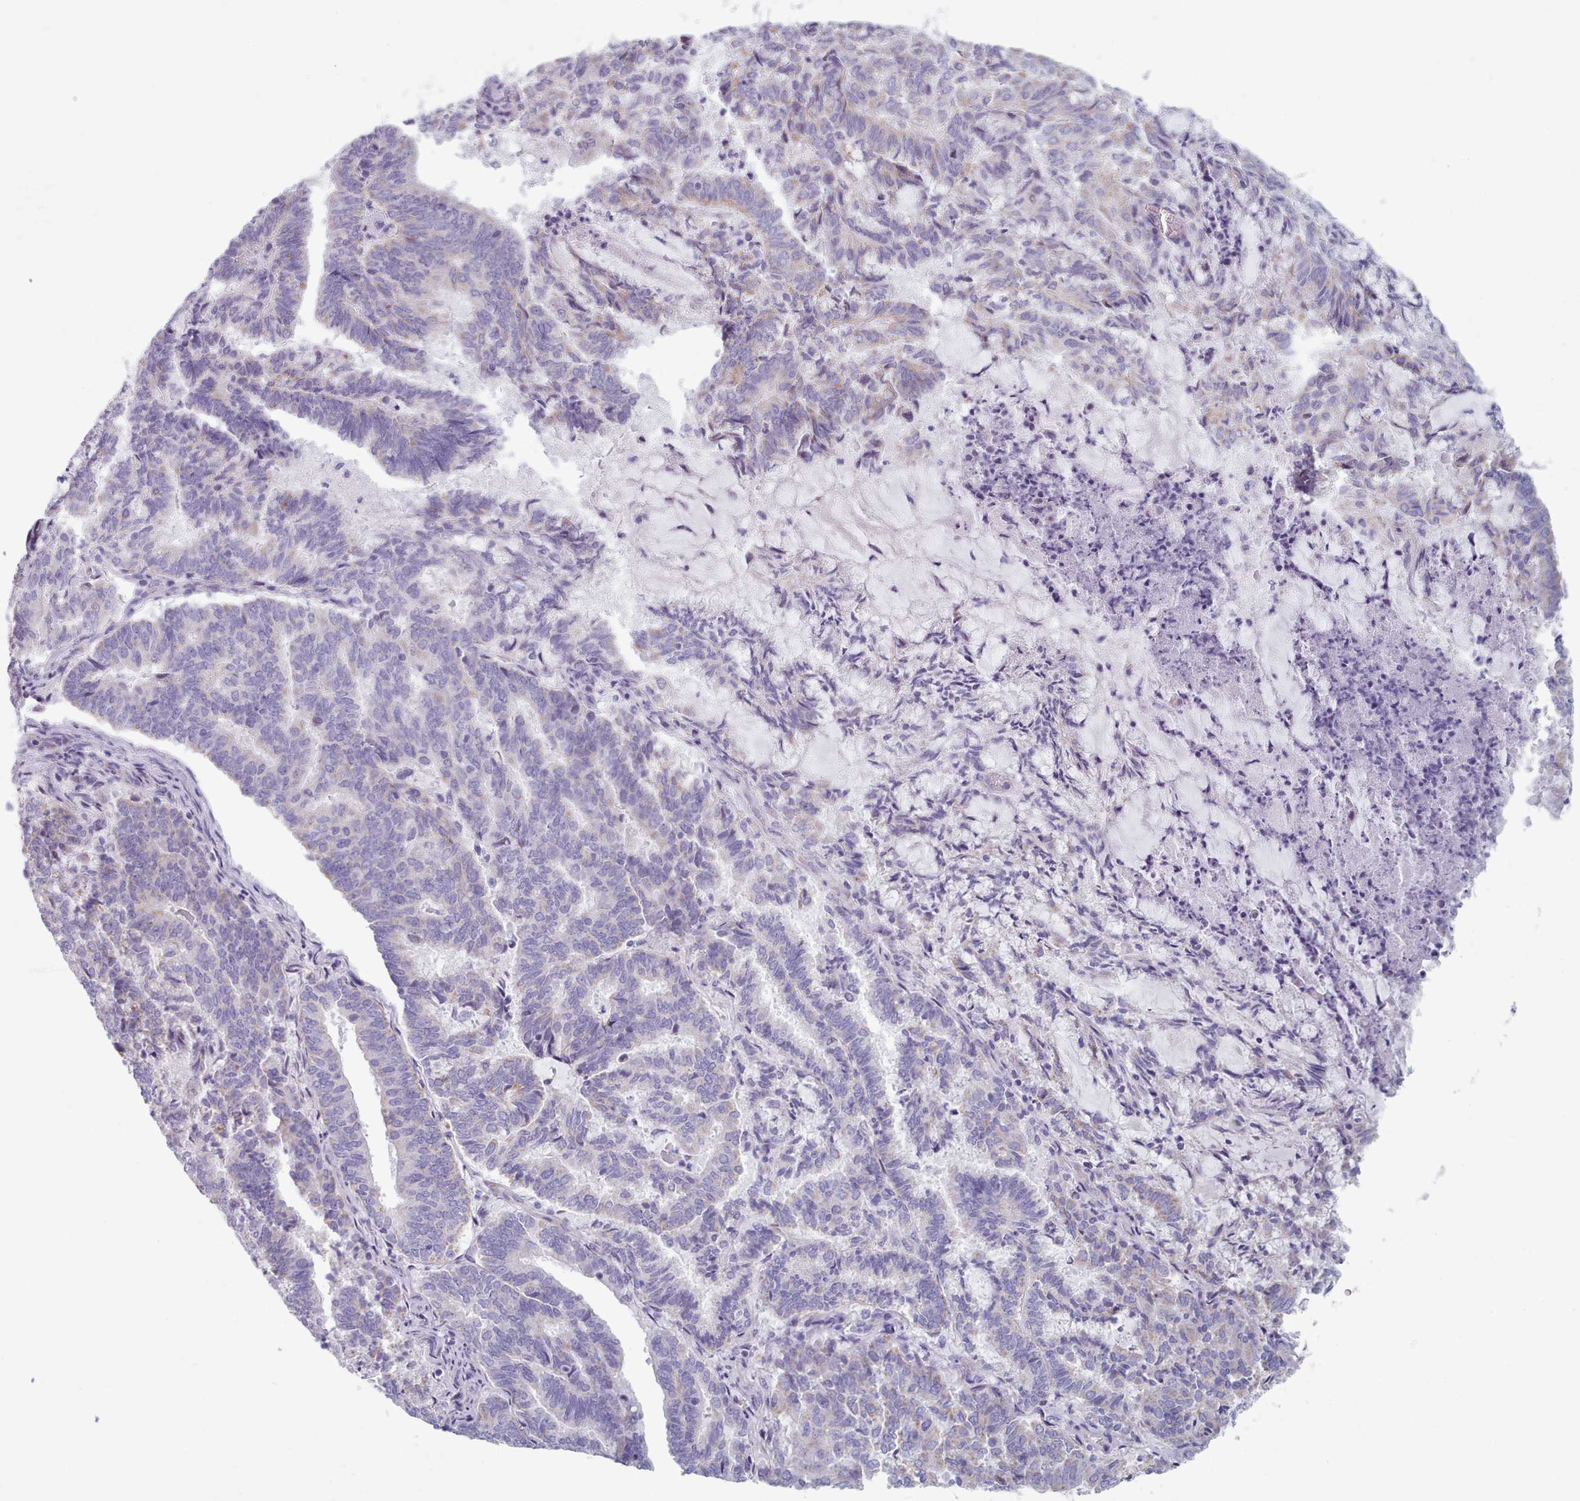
{"staining": {"intensity": "weak", "quantity": "<25%", "location": "cytoplasmic/membranous"}, "tissue": "endometrial cancer", "cell_type": "Tumor cells", "image_type": "cancer", "snomed": [{"axis": "morphology", "description": "Adenocarcinoma, NOS"}, {"axis": "topography", "description": "Endometrium"}], "caption": "High power microscopy micrograph of an IHC micrograph of endometrial adenocarcinoma, revealing no significant positivity in tumor cells.", "gene": "HAO1", "patient": {"sex": "female", "age": 80}}